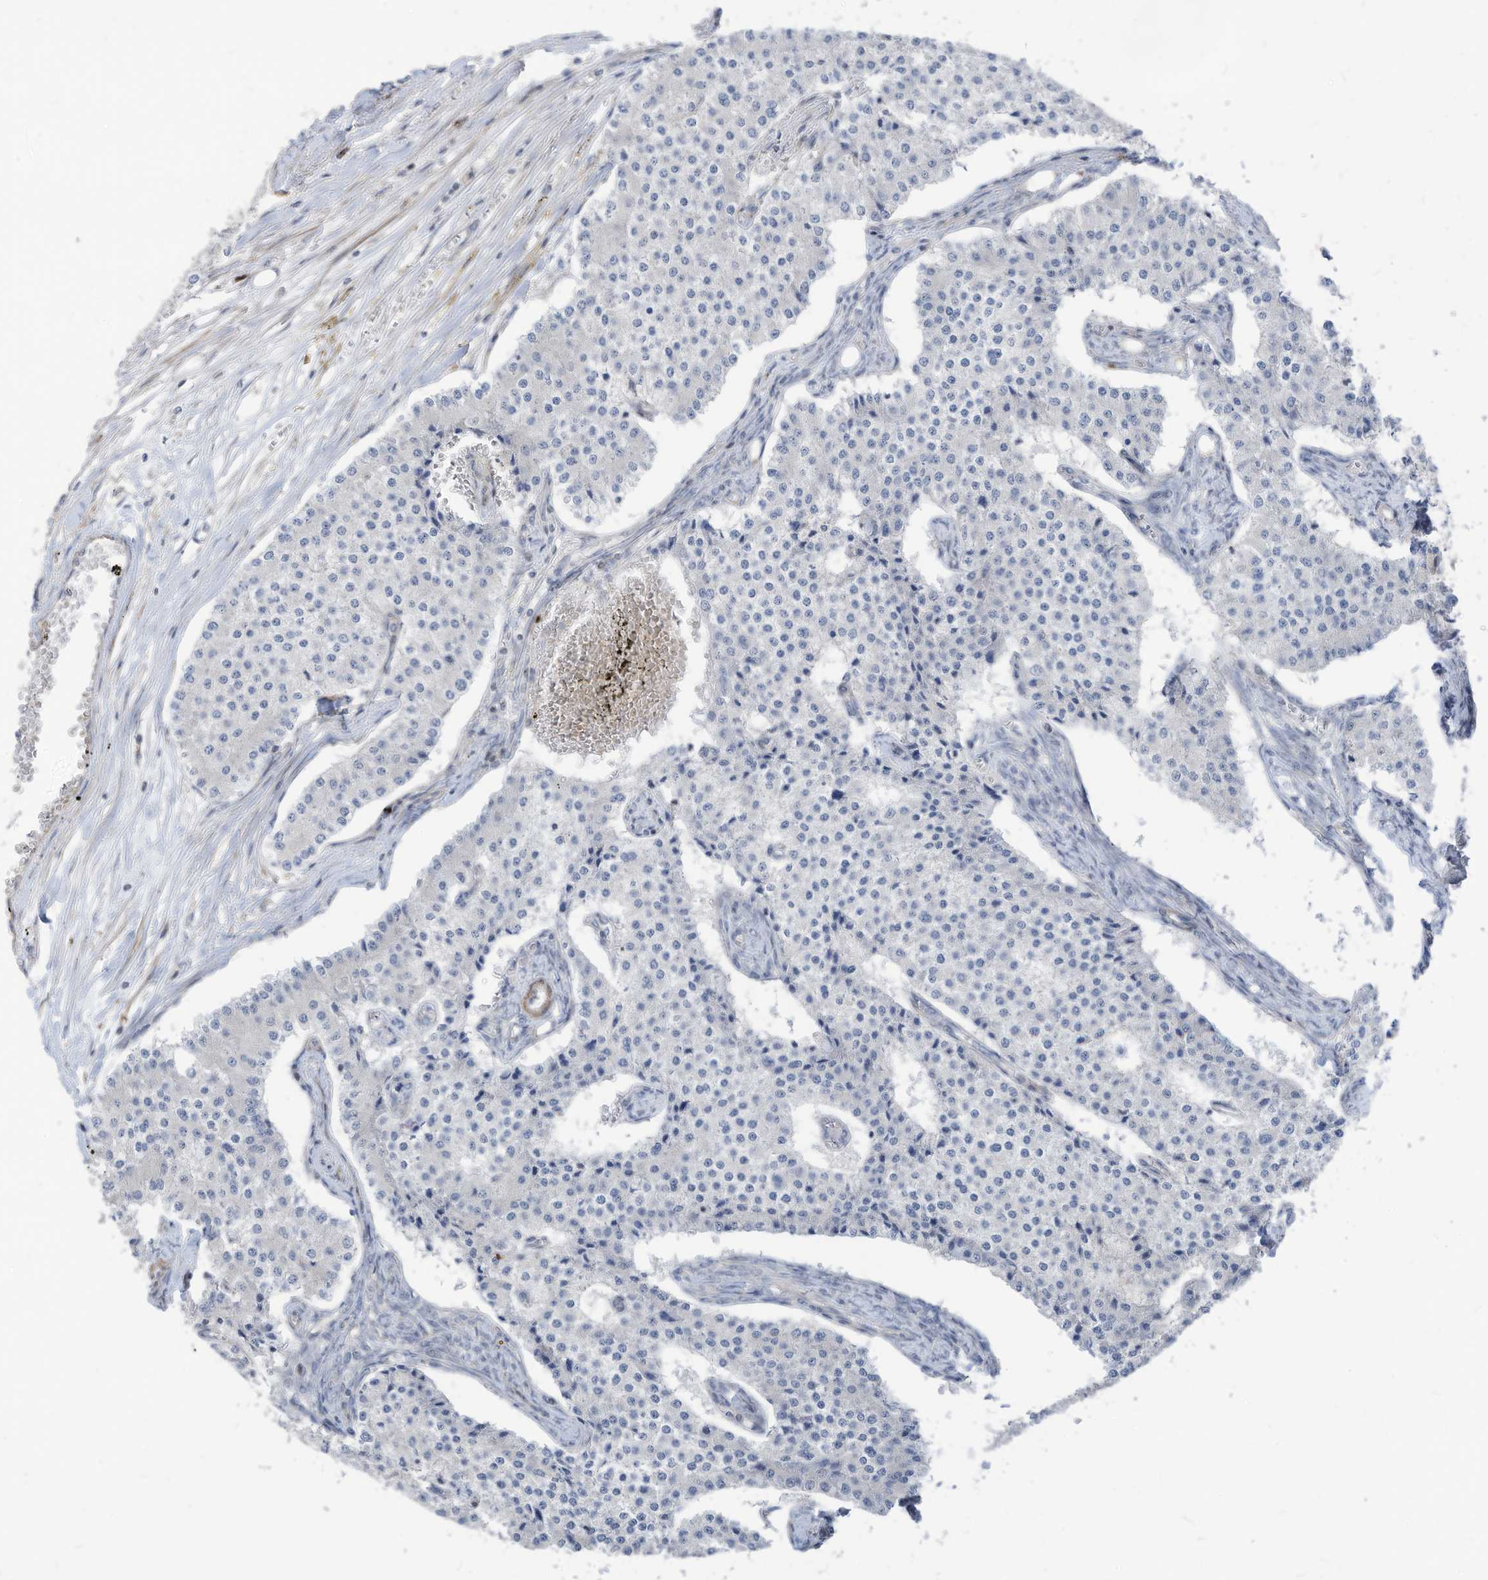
{"staining": {"intensity": "negative", "quantity": "none", "location": "none"}, "tissue": "carcinoid", "cell_type": "Tumor cells", "image_type": "cancer", "snomed": [{"axis": "morphology", "description": "Carcinoid, malignant, NOS"}, {"axis": "topography", "description": "Colon"}], "caption": "Immunohistochemistry (IHC) histopathology image of human carcinoid stained for a protein (brown), which demonstrates no positivity in tumor cells.", "gene": "GPATCH3", "patient": {"sex": "female", "age": 52}}